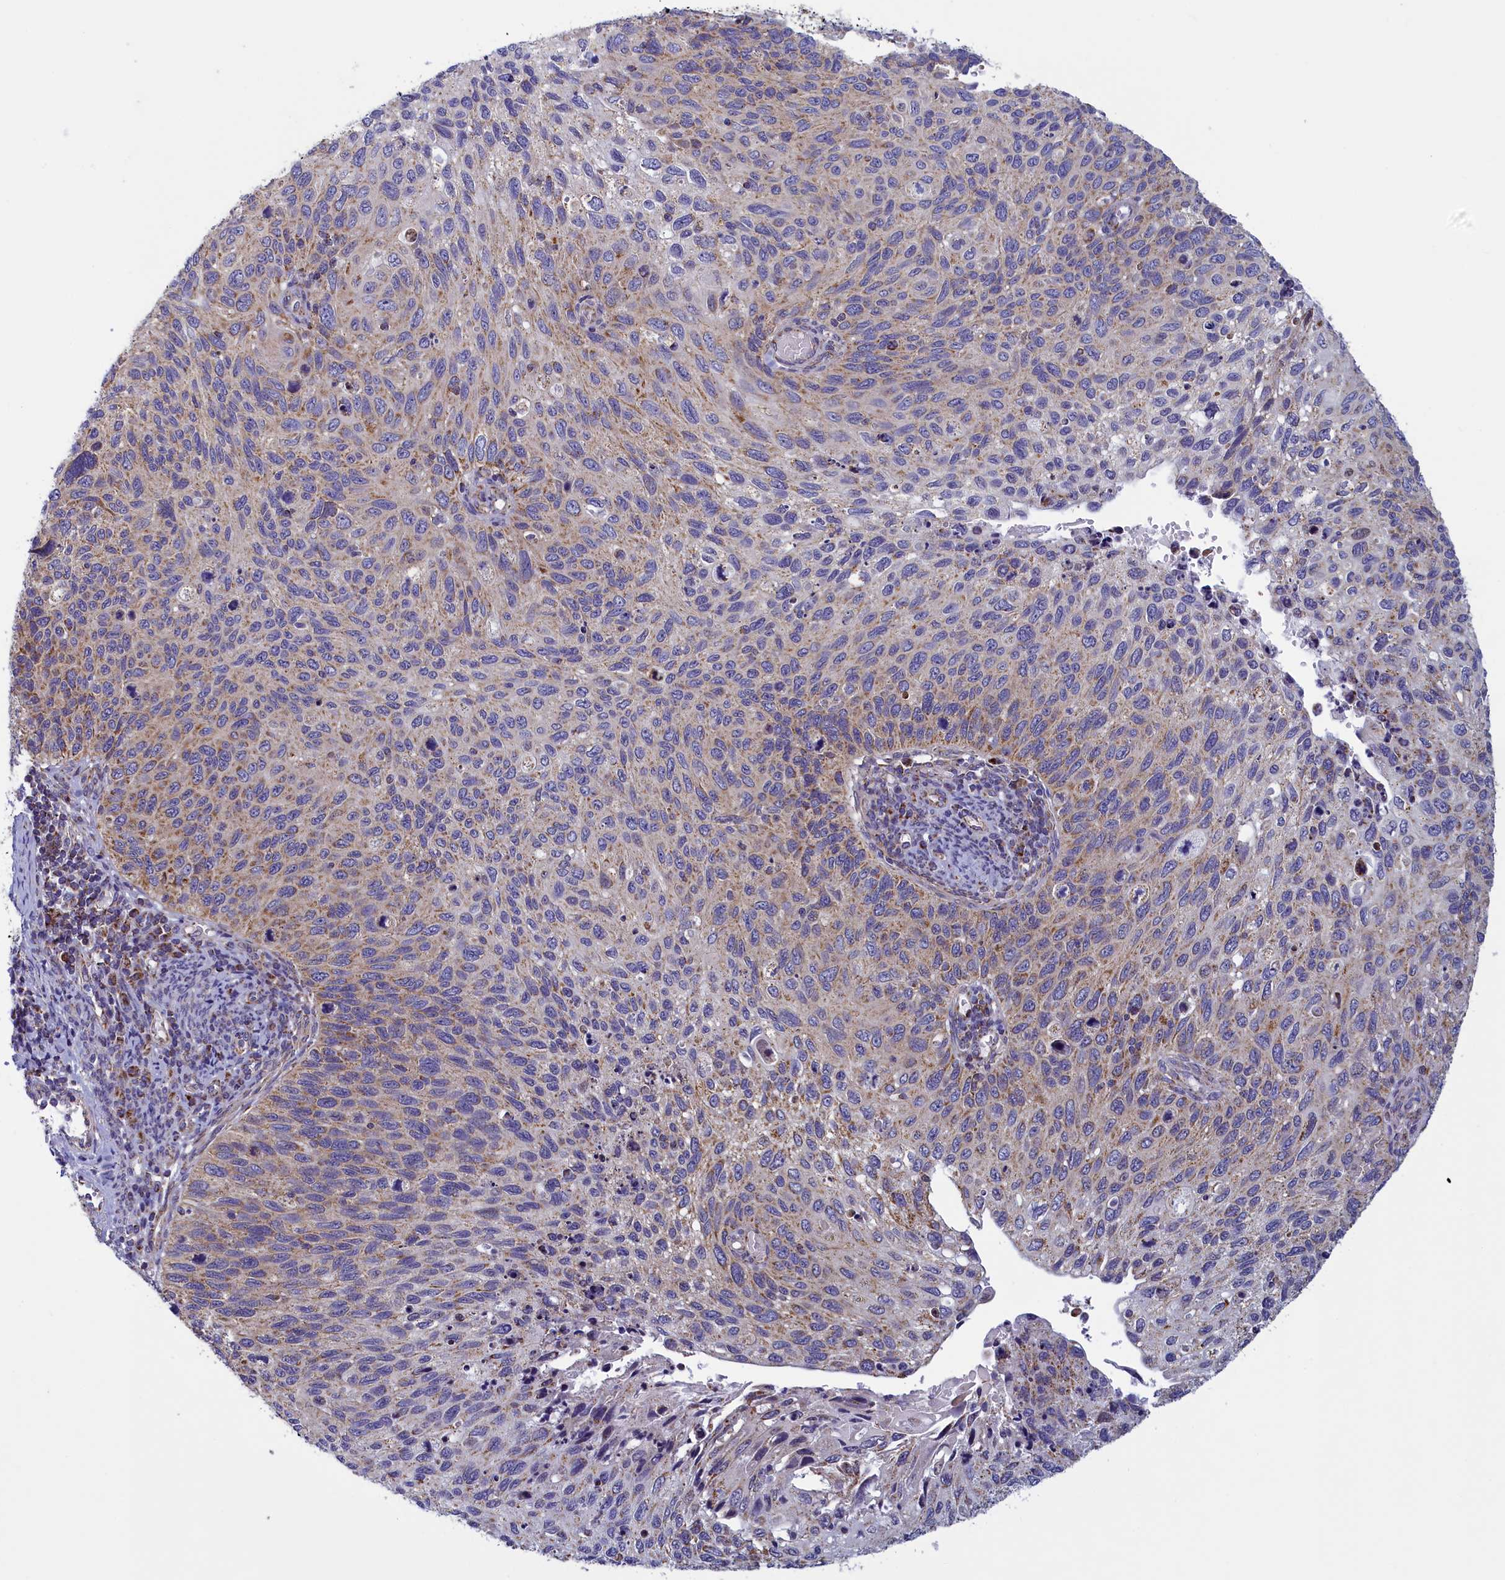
{"staining": {"intensity": "weak", "quantity": "25%-75%", "location": "cytoplasmic/membranous"}, "tissue": "cervical cancer", "cell_type": "Tumor cells", "image_type": "cancer", "snomed": [{"axis": "morphology", "description": "Squamous cell carcinoma, NOS"}, {"axis": "topography", "description": "Cervix"}], "caption": "There is low levels of weak cytoplasmic/membranous expression in tumor cells of cervical cancer (squamous cell carcinoma), as demonstrated by immunohistochemical staining (brown color).", "gene": "IFT122", "patient": {"sex": "female", "age": 70}}